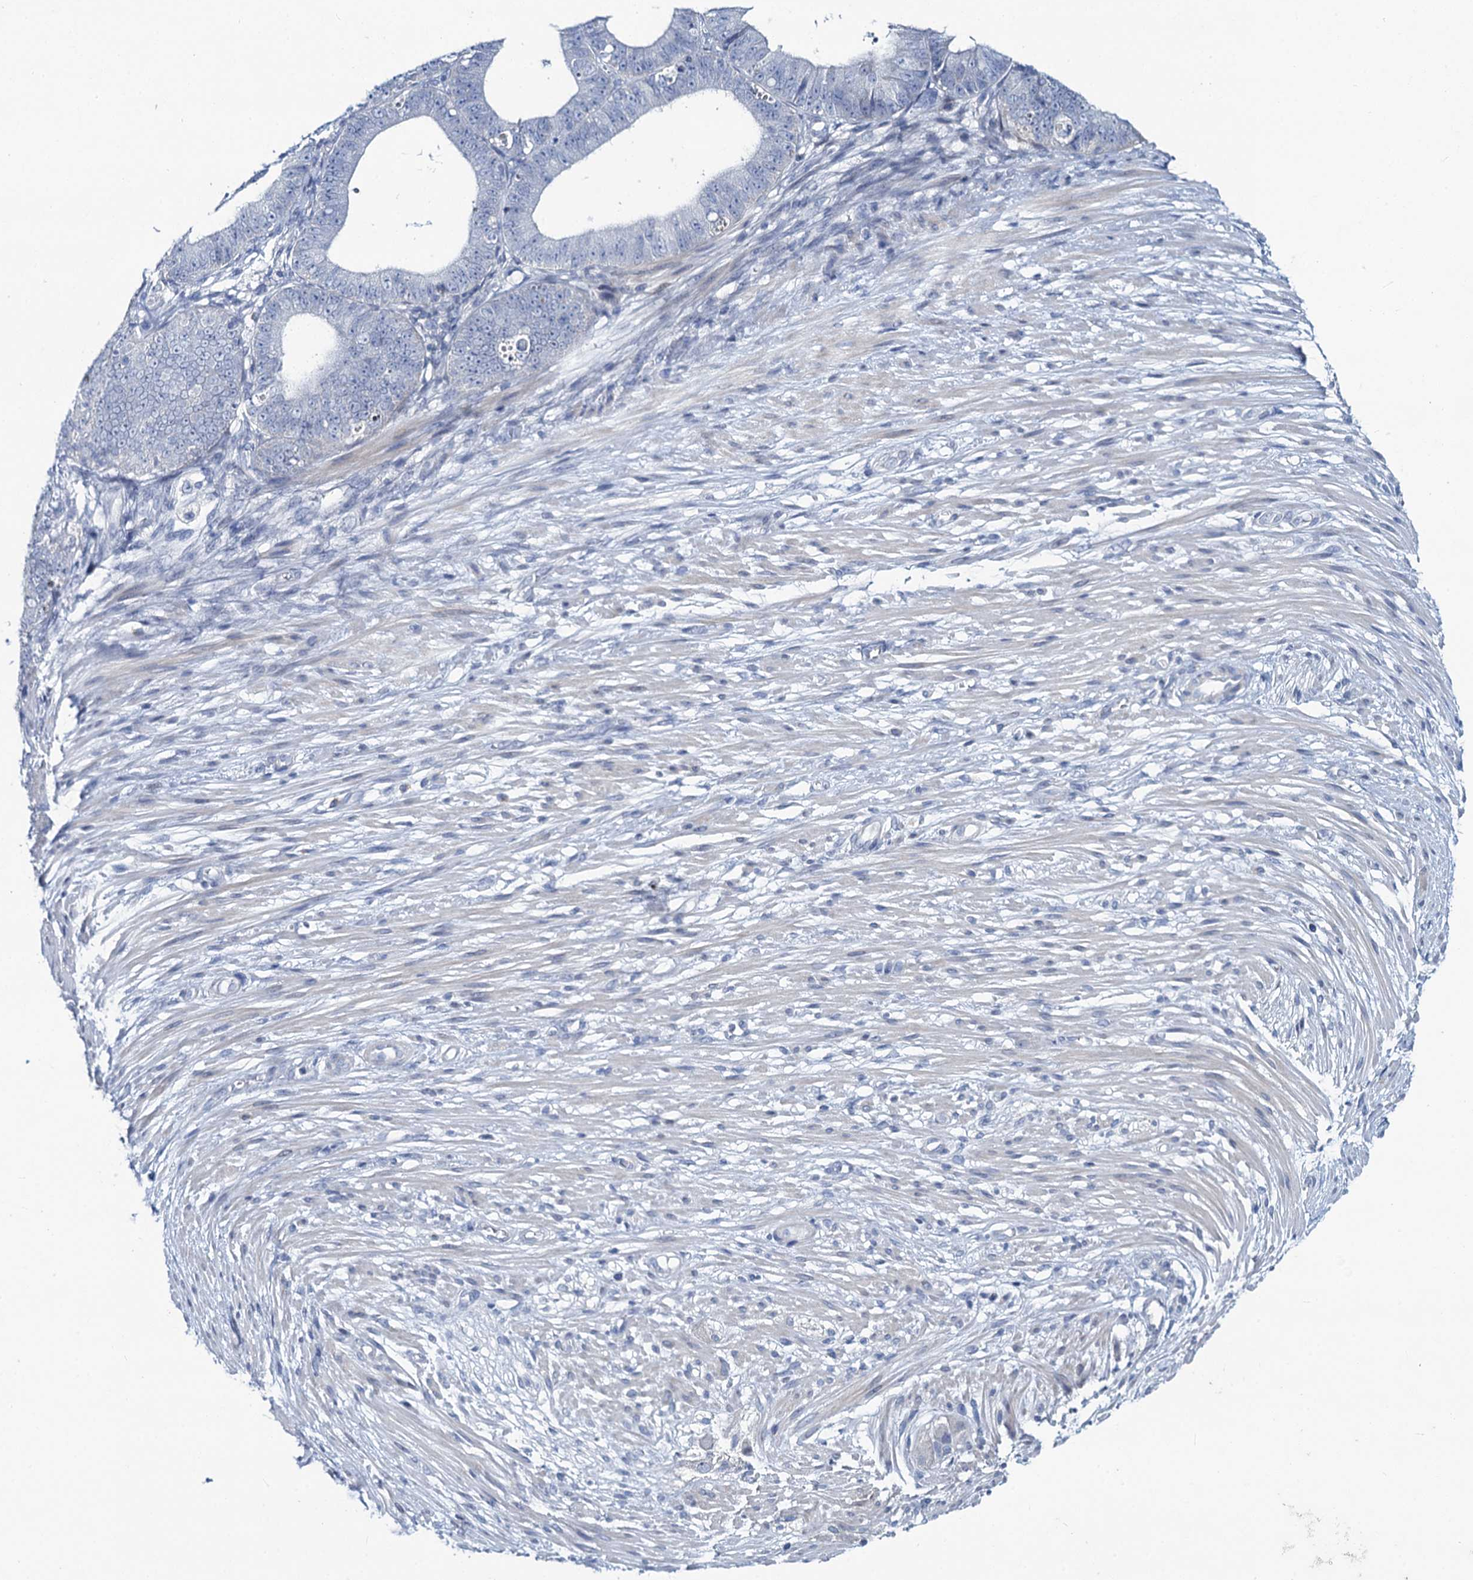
{"staining": {"intensity": "negative", "quantity": "none", "location": "none"}, "tissue": "ovarian cancer", "cell_type": "Tumor cells", "image_type": "cancer", "snomed": [{"axis": "morphology", "description": "Carcinoma, endometroid"}, {"axis": "topography", "description": "Appendix"}, {"axis": "topography", "description": "Ovary"}], "caption": "This is an IHC micrograph of ovarian endometroid carcinoma. There is no positivity in tumor cells.", "gene": "TOX3", "patient": {"sex": "female", "age": 42}}